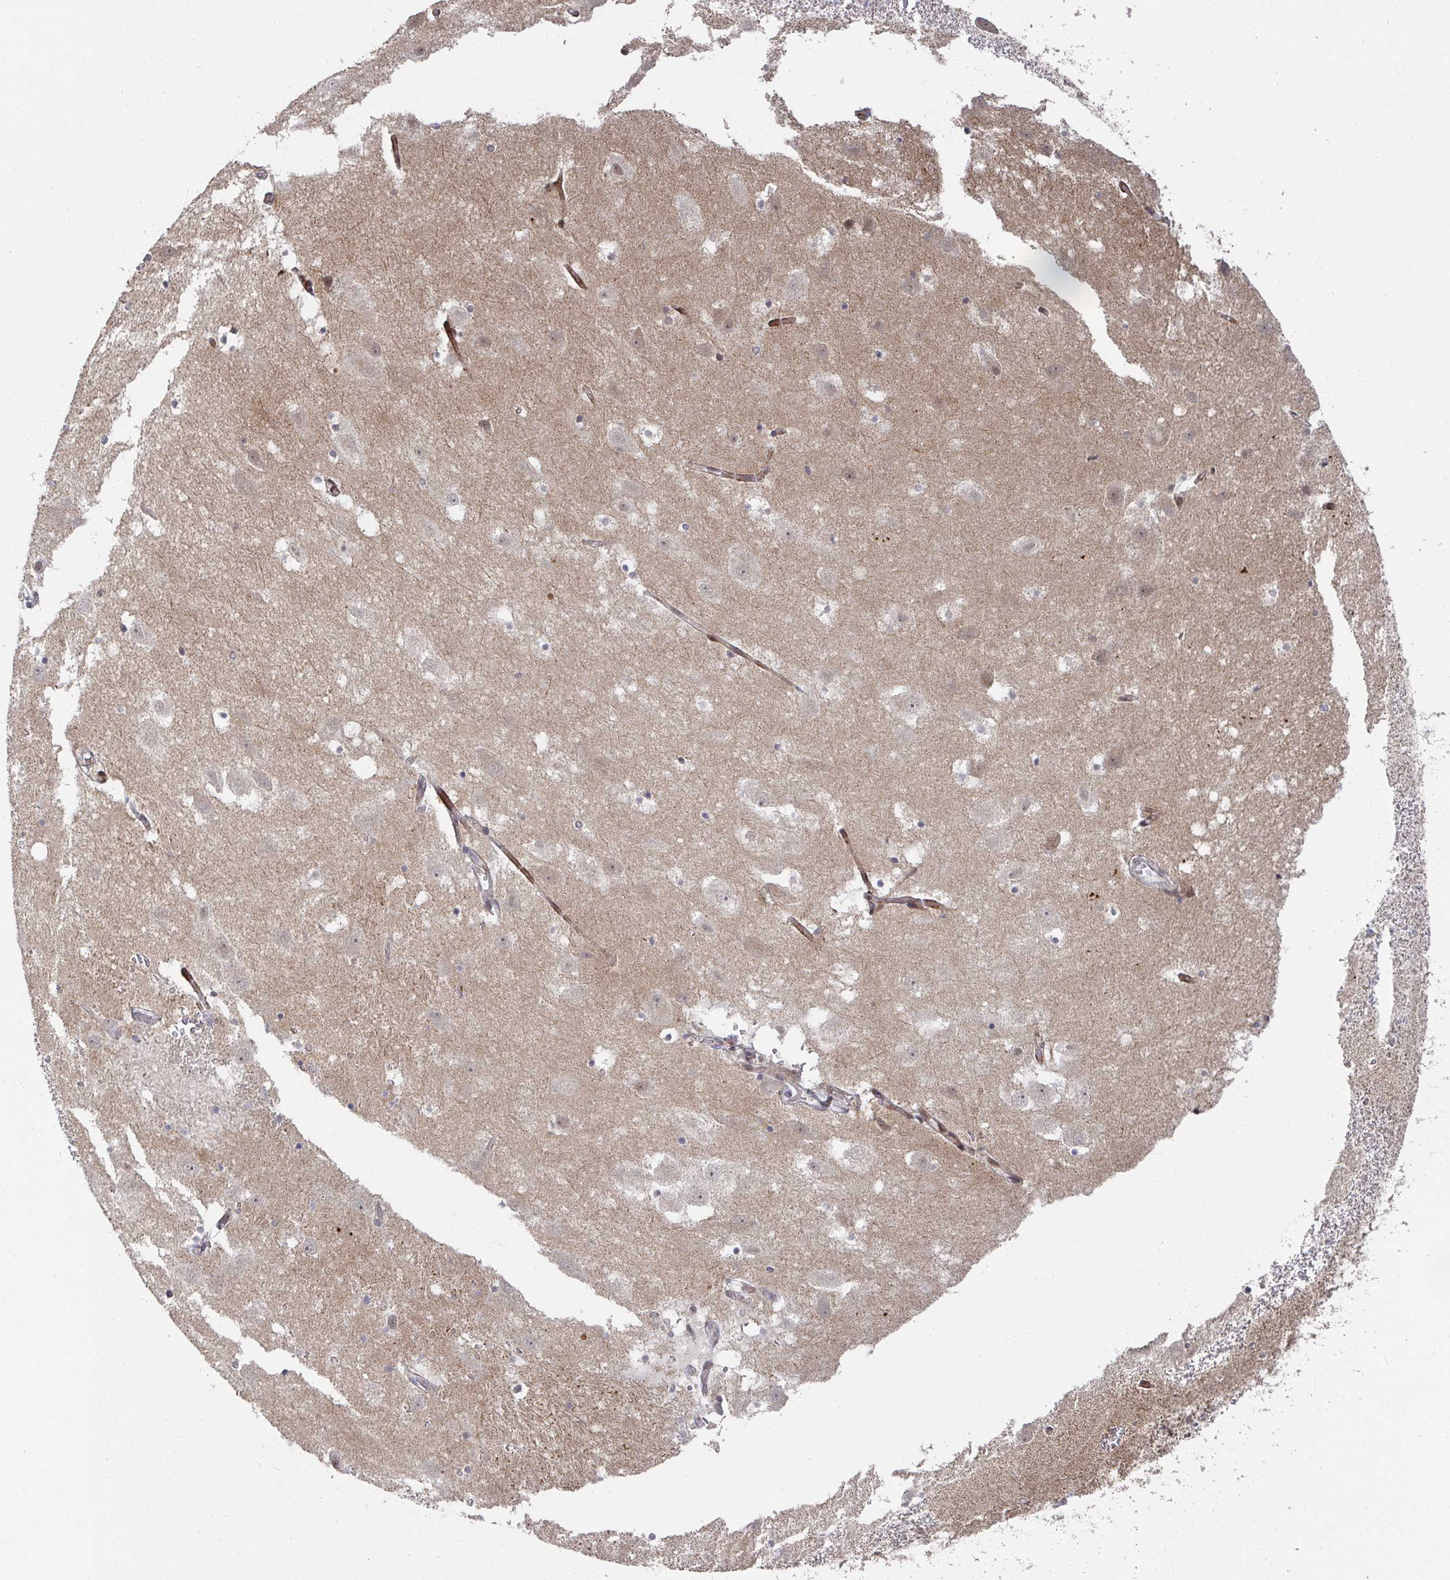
{"staining": {"intensity": "negative", "quantity": "none", "location": "none"}, "tissue": "hippocampus", "cell_type": "Glial cells", "image_type": "normal", "snomed": [{"axis": "morphology", "description": "Normal tissue, NOS"}, {"axis": "topography", "description": "Hippocampus"}], "caption": "A micrograph of human hippocampus is negative for staining in glial cells.", "gene": "RBBP5", "patient": {"sex": "female", "age": 52}}